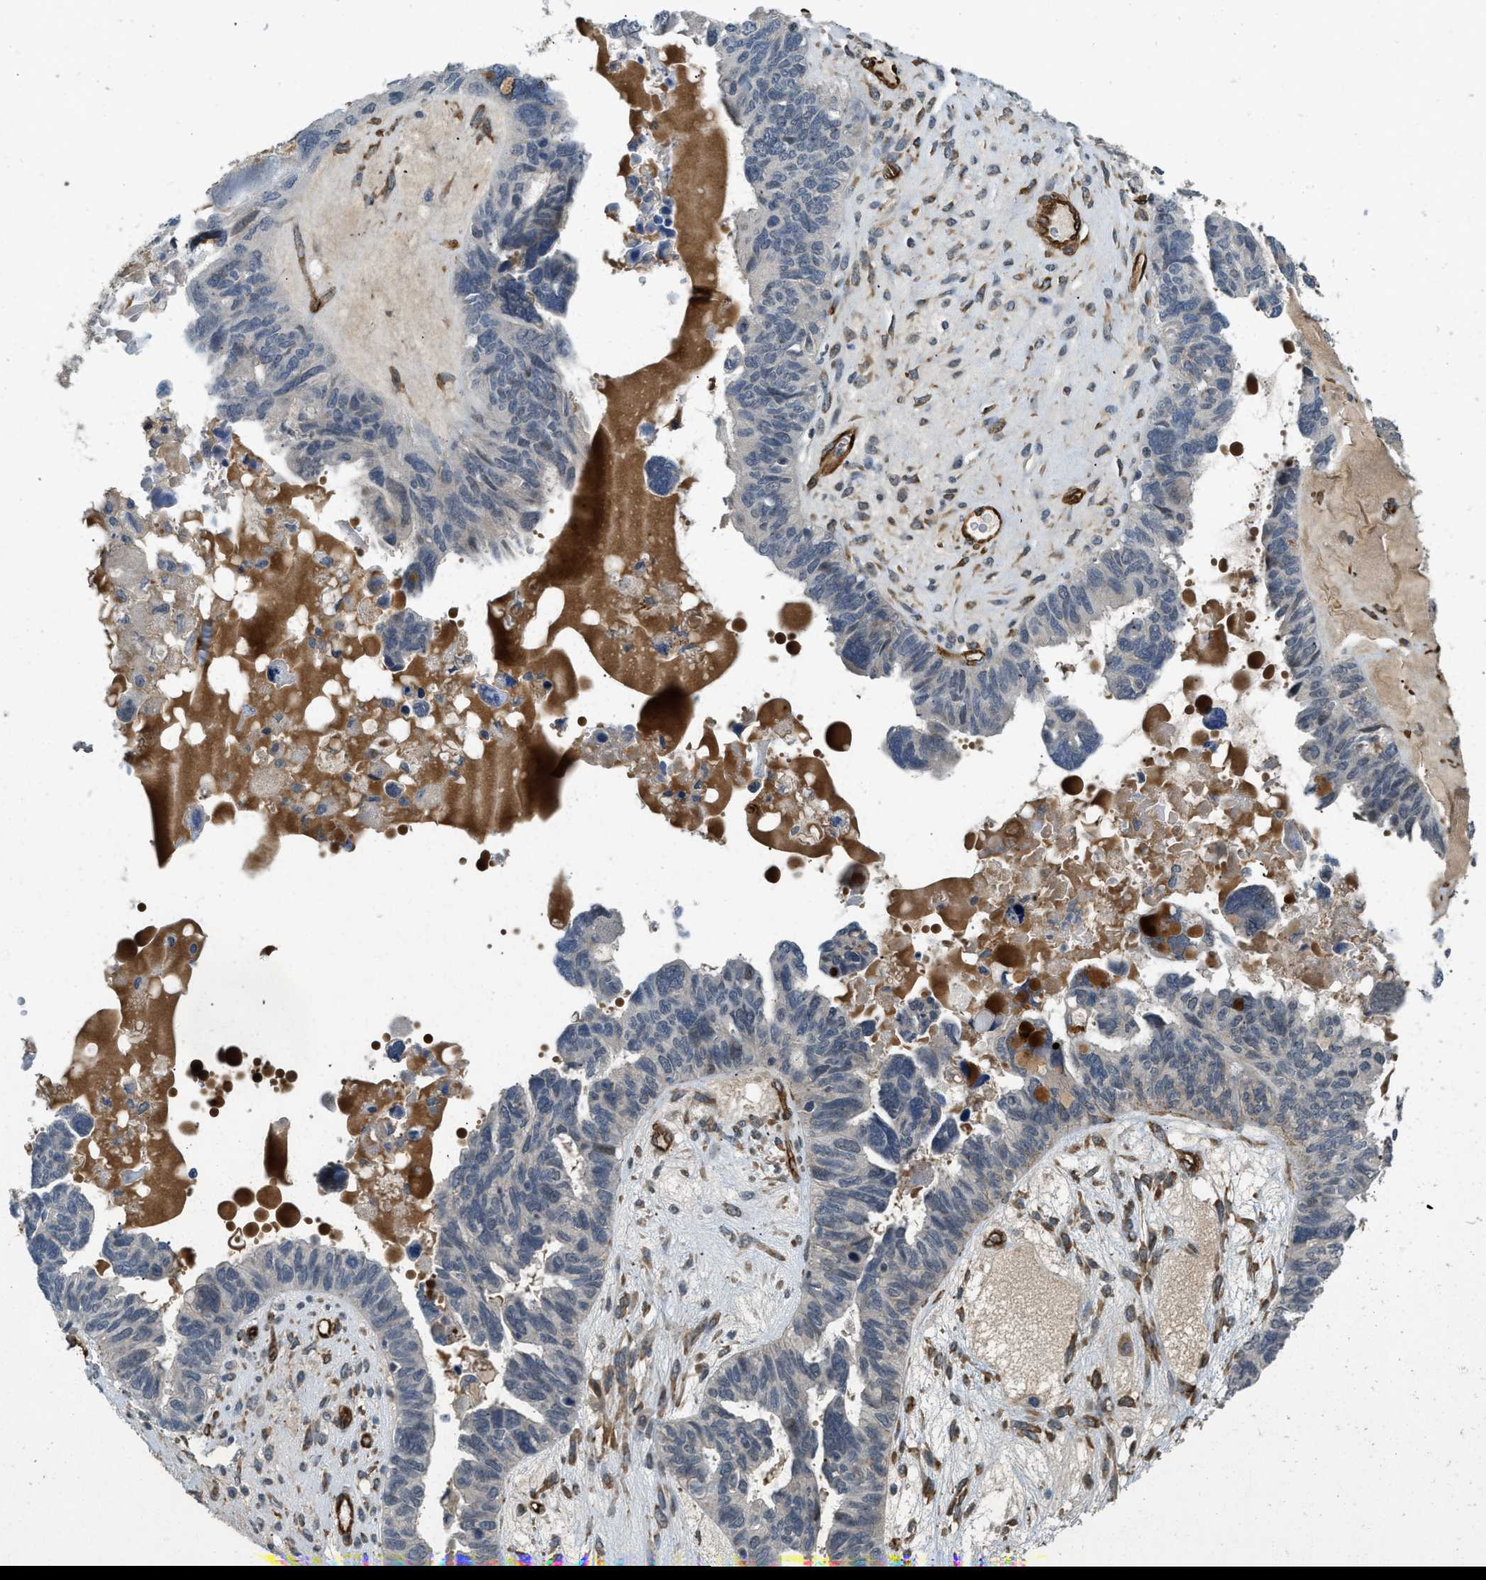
{"staining": {"intensity": "negative", "quantity": "none", "location": "none"}, "tissue": "ovarian cancer", "cell_type": "Tumor cells", "image_type": "cancer", "snomed": [{"axis": "morphology", "description": "Cystadenocarcinoma, serous, NOS"}, {"axis": "topography", "description": "Ovary"}], "caption": "Protein analysis of serous cystadenocarcinoma (ovarian) exhibits no significant positivity in tumor cells. Nuclei are stained in blue.", "gene": "NMB", "patient": {"sex": "female", "age": 79}}